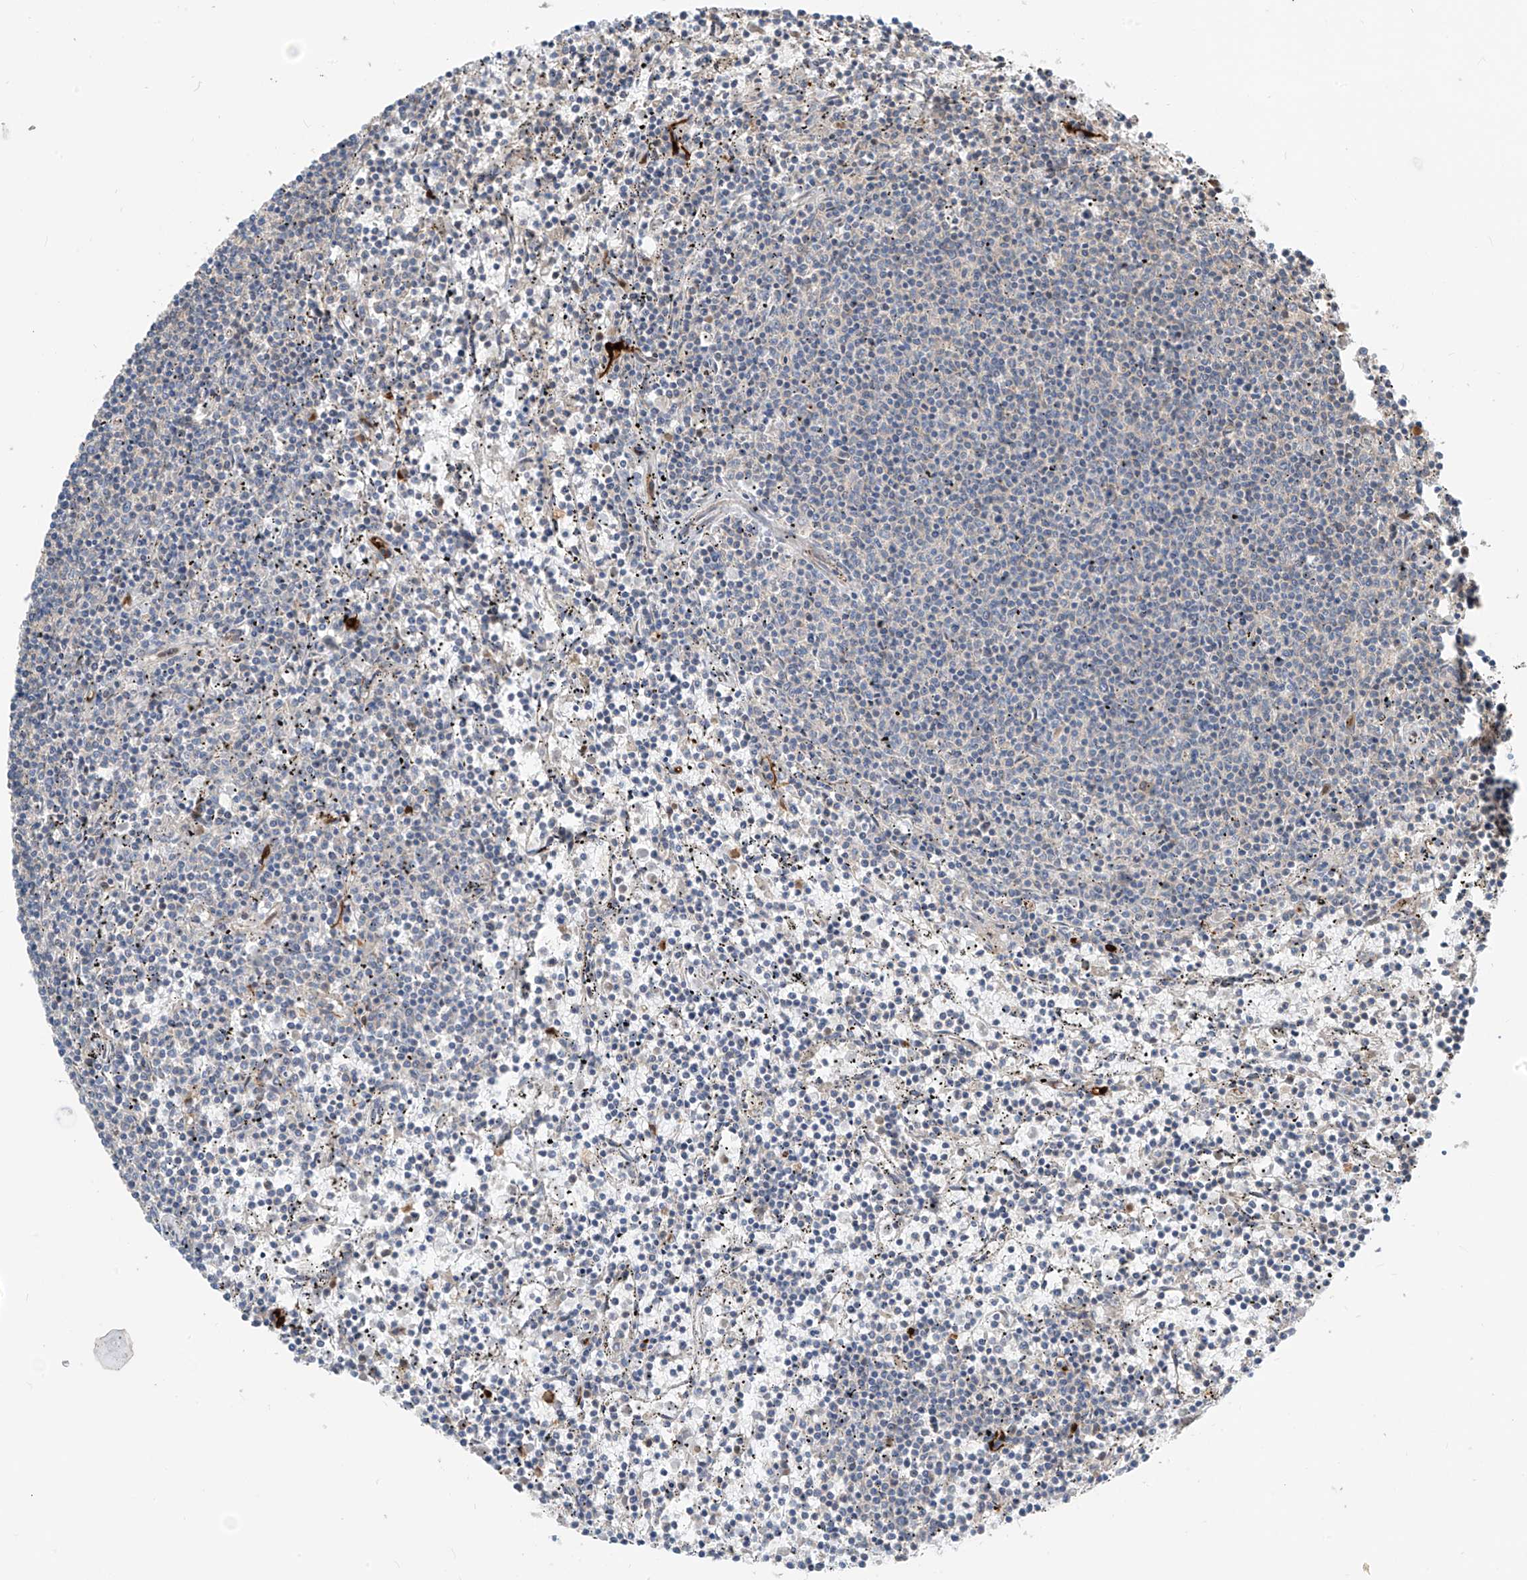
{"staining": {"intensity": "negative", "quantity": "none", "location": "none"}, "tissue": "lymphoma", "cell_type": "Tumor cells", "image_type": "cancer", "snomed": [{"axis": "morphology", "description": "Malignant lymphoma, non-Hodgkin's type, Low grade"}, {"axis": "topography", "description": "Spleen"}], "caption": "High power microscopy image of an immunohistochemistry (IHC) image of lymphoma, revealing no significant staining in tumor cells.", "gene": "RBP7", "patient": {"sex": "female", "age": 50}}